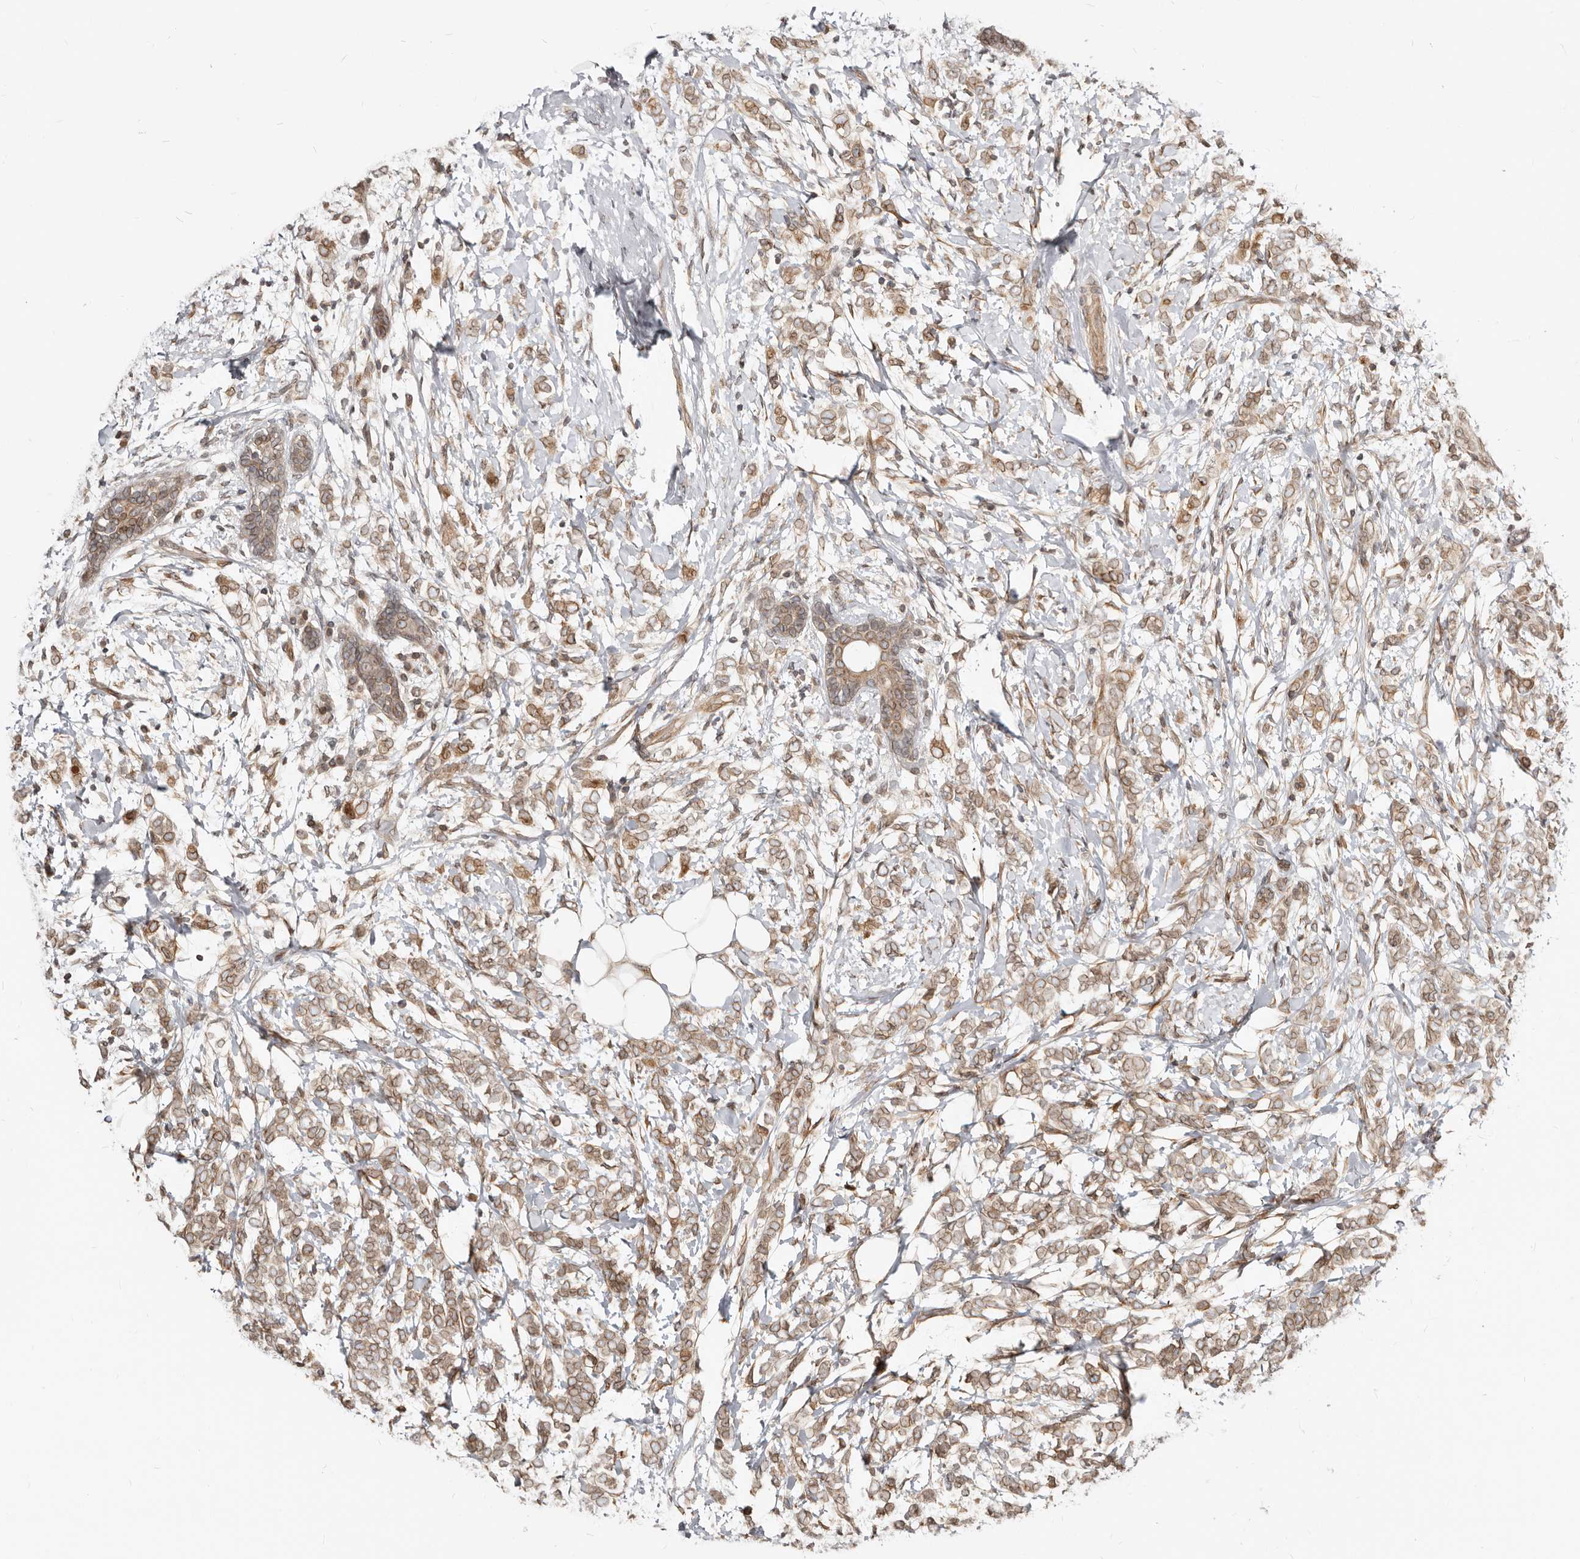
{"staining": {"intensity": "moderate", "quantity": ">75%", "location": "cytoplasmic/membranous,nuclear"}, "tissue": "breast cancer", "cell_type": "Tumor cells", "image_type": "cancer", "snomed": [{"axis": "morphology", "description": "Normal tissue, NOS"}, {"axis": "morphology", "description": "Lobular carcinoma"}, {"axis": "topography", "description": "Breast"}], "caption": "Moderate cytoplasmic/membranous and nuclear expression for a protein is appreciated in about >75% of tumor cells of lobular carcinoma (breast) using immunohistochemistry (IHC).", "gene": "NUP153", "patient": {"sex": "female", "age": 47}}